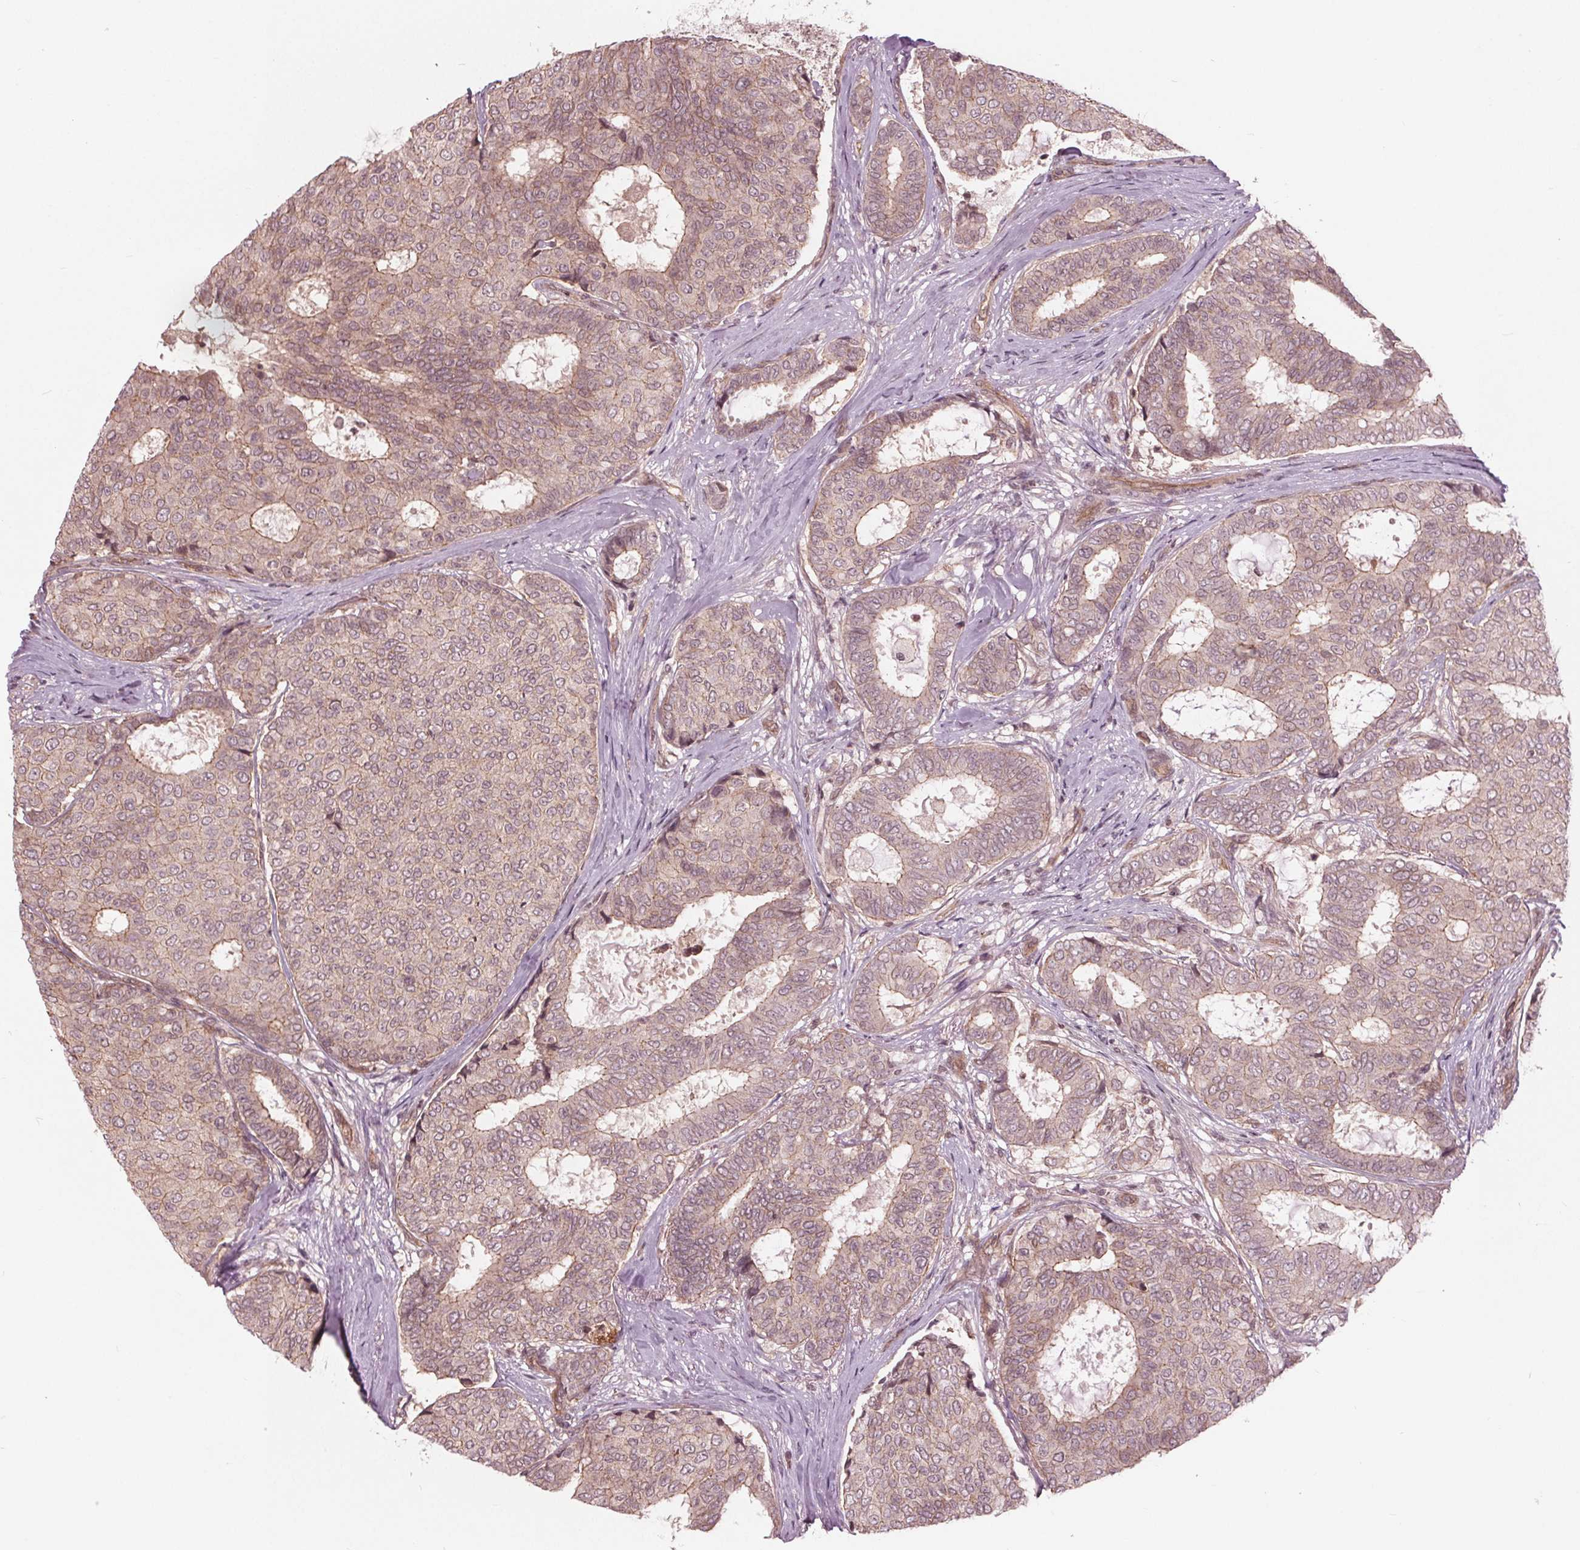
{"staining": {"intensity": "weak", "quantity": ">75%", "location": "cytoplasmic/membranous"}, "tissue": "breast cancer", "cell_type": "Tumor cells", "image_type": "cancer", "snomed": [{"axis": "morphology", "description": "Duct carcinoma"}, {"axis": "topography", "description": "Breast"}], "caption": "DAB immunohistochemical staining of human breast cancer (intraductal carcinoma) displays weak cytoplasmic/membranous protein expression in about >75% of tumor cells.", "gene": "BTBD1", "patient": {"sex": "female", "age": 75}}